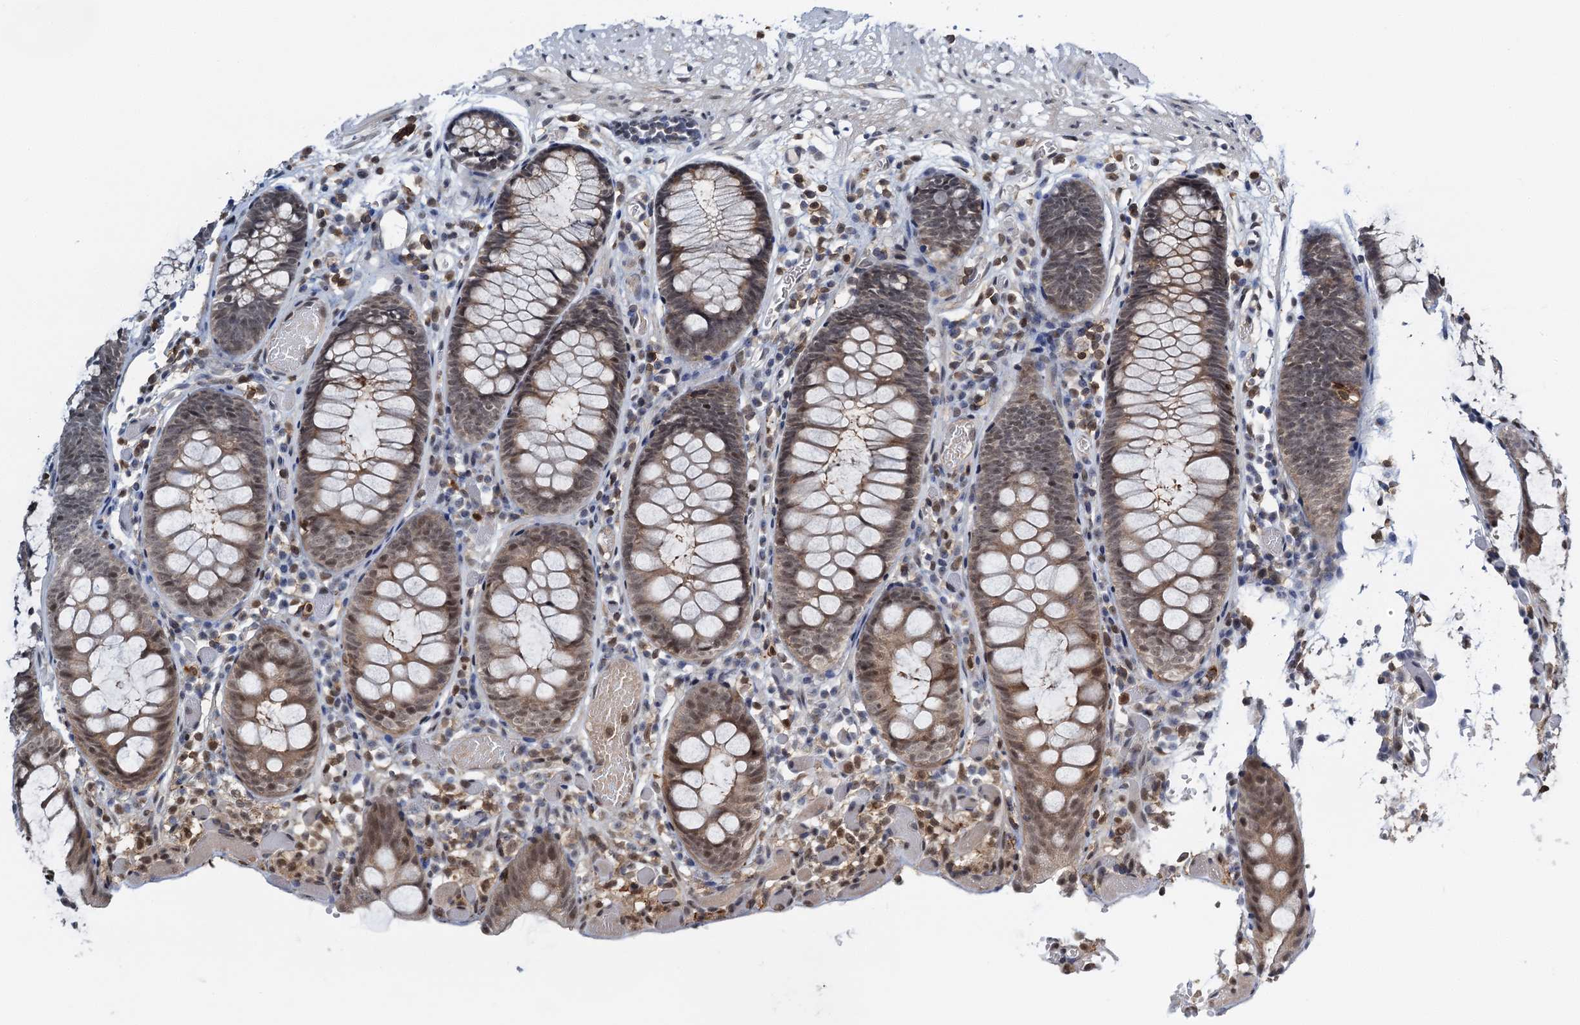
{"staining": {"intensity": "weak", "quantity": "25%-75%", "location": "cytoplasmic/membranous,nuclear"}, "tissue": "colon", "cell_type": "Endothelial cells", "image_type": "normal", "snomed": [{"axis": "morphology", "description": "Normal tissue, NOS"}, {"axis": "topography", "description": "Colon"}], "caption": "A micrograph of colon stained for a protein exhibits weak cytoplasmic/membranous,nuclear brown staining in endothelial cells.", "gene": "ZNF609", "patient": {"sex": "male", "age": 14}}